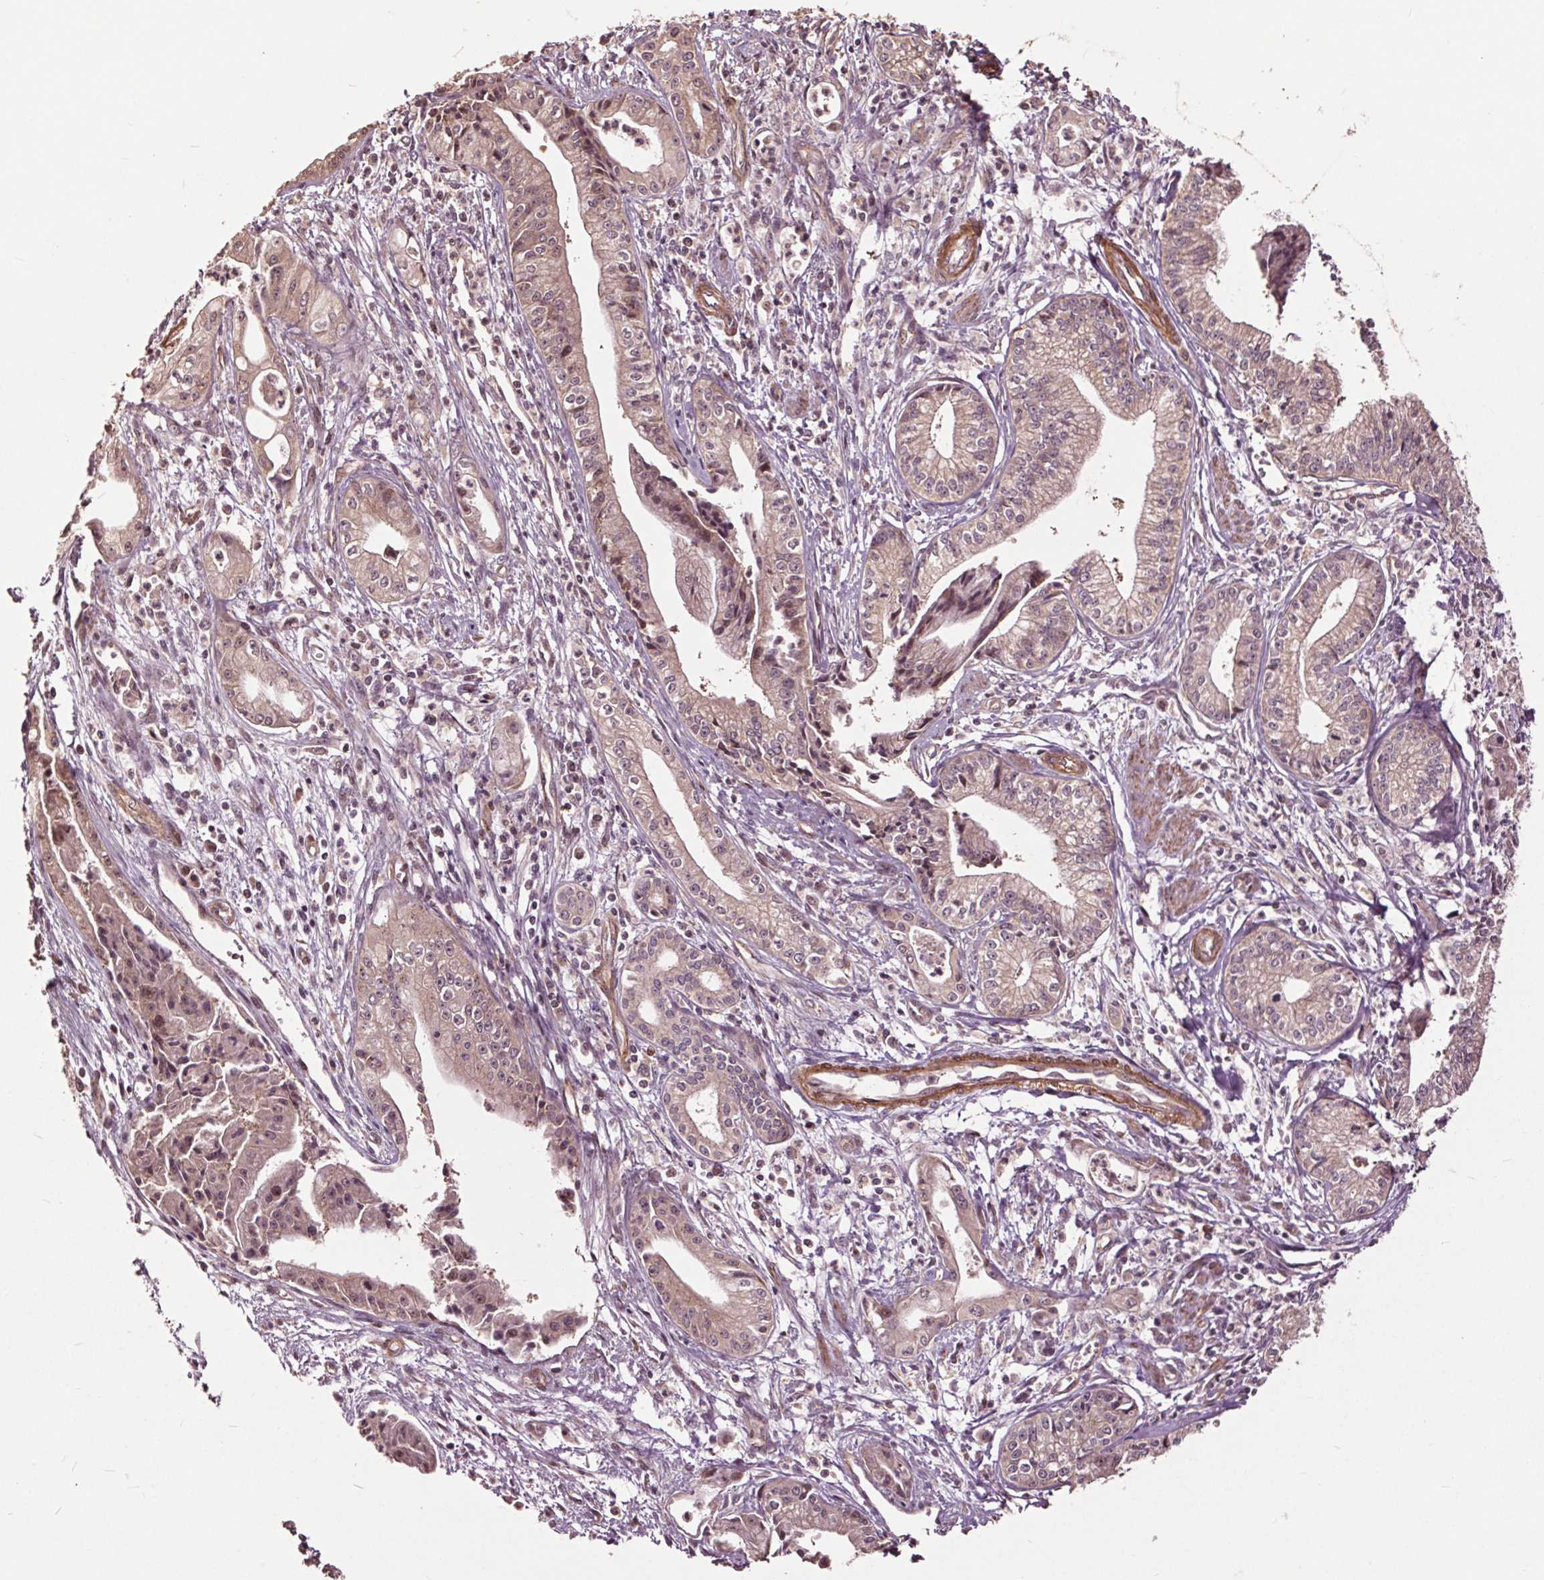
{"staining": {"intensity": "weak", "quantity": ">75%", "location": "cytoplasmic/membranous,nuclear"}, "tissue": "pancreatic cancer", "cell_type": "Tumor cells", "image_type": "cancer", "snomed": [{"axis": "morphology", "description": "Adenocarcinoma, NOS"}, {"axis": "topography", "description": "Pancreas"}], "caption": "Adenocarcinoma (pancreatic) stained with IHC reveals weak cytoplasmic/membranous and nuclear positivity in approximately >75% of tumor cells.", "gene": "CEP95", "patient": {"sex": "female", "age": 65}}